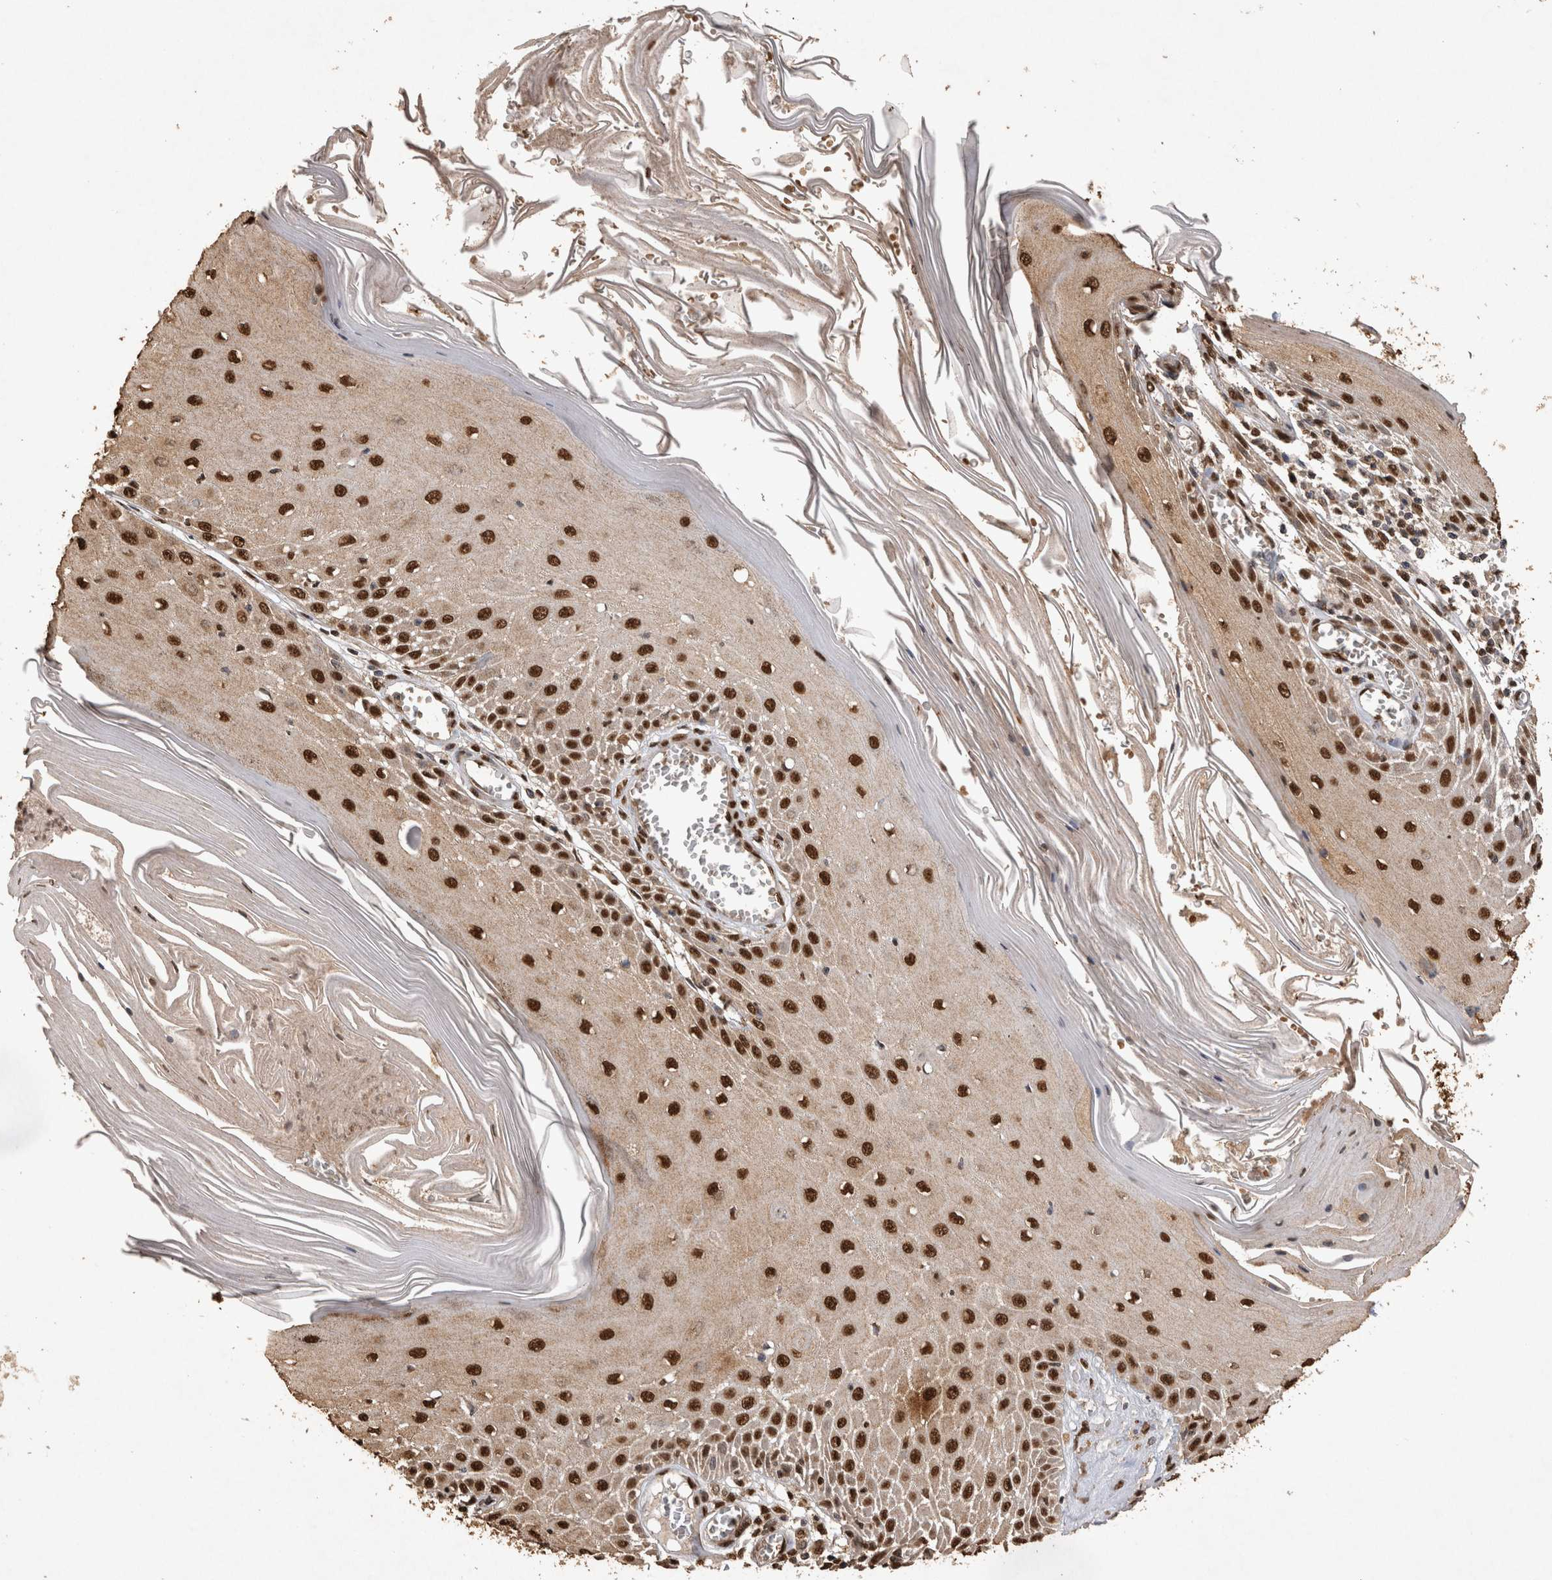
{"staining": {"intensity": "strong", "quantity": ">75%", "location": "nuclear"}, "tissue": "skin cancer", "cell_type": "Tumor cells", "image_type": "cancer", "snomed": [{"axis": "morphology", "description": "Squamous cell carcinoma, NOS"}, {"axis": "topography", "description": "Skin"}], "caption": "Strong nuclear positivity is identified in about >75% of tumor cells in squamous cell carcinoma (skin).", "gene": "OAS2", "patient": {"sex": "female", "age": 73}}